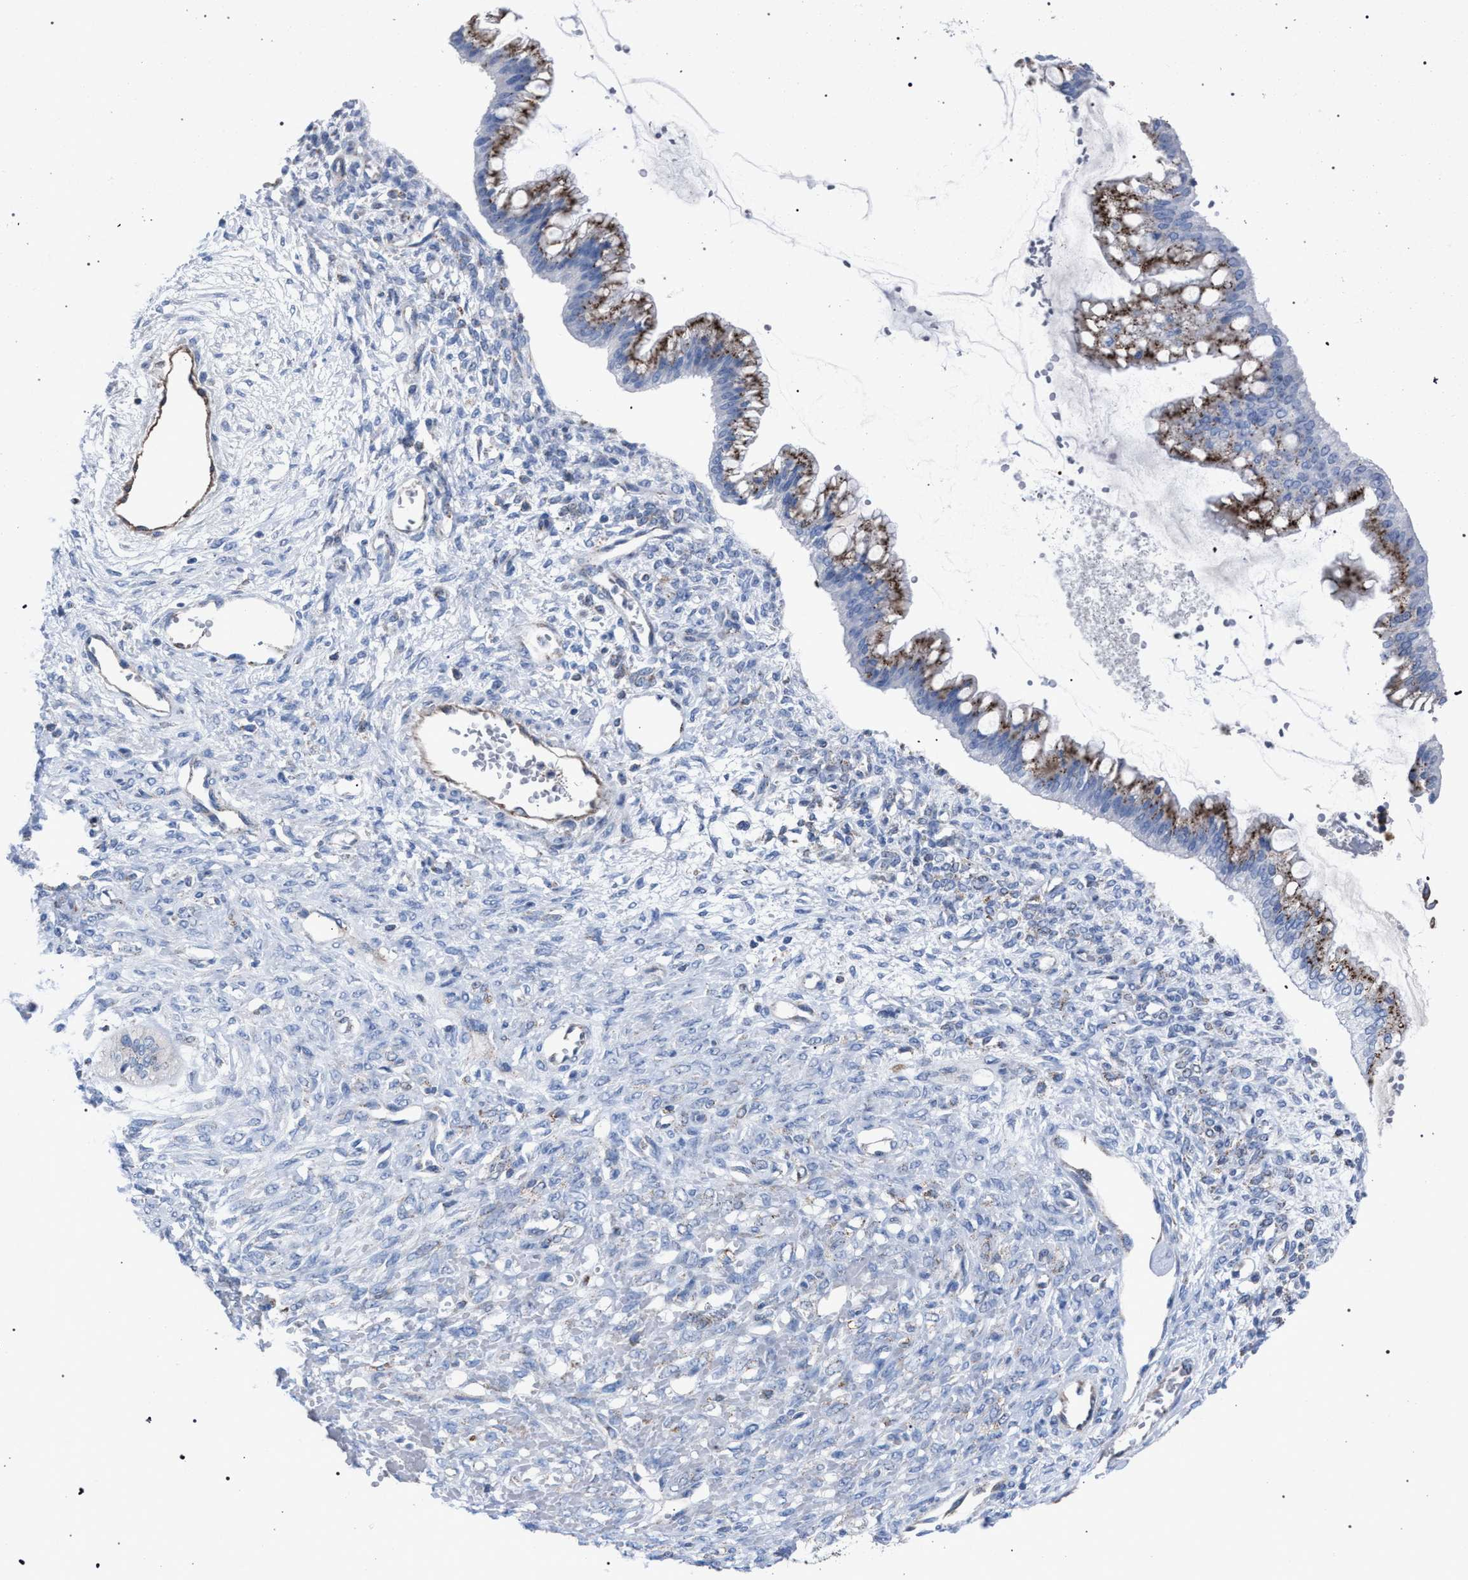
{"staining": {"intensity": "moderate", "quantity": ">75%", "location": "cytoplasmic/membranous"}, "tissue": "ovarian cancer", "cell_type": "Tumor cells", "image_type": "cancer", "snomed": [{"axis": "morphology", "description": "Cystadenocarcinoma, mucinous, NOS"}, {"axis": "topography", "description": "Ovary"}], "caption": "Immunohistochemical staining of human ovarian cancer reveals medium levels of moderate cytoplasmic/membranous positivity in approximately >75% of tumor cells. The staining was performed using DAB (3,3'-diaminobenzidine) to visualize the protein expression in brown, while the nuclei were stained in blue with hematoxylin (Magnification: 20x).", "gene": "HSD17B4", "patient": {"sex": "female", "age": 73}}